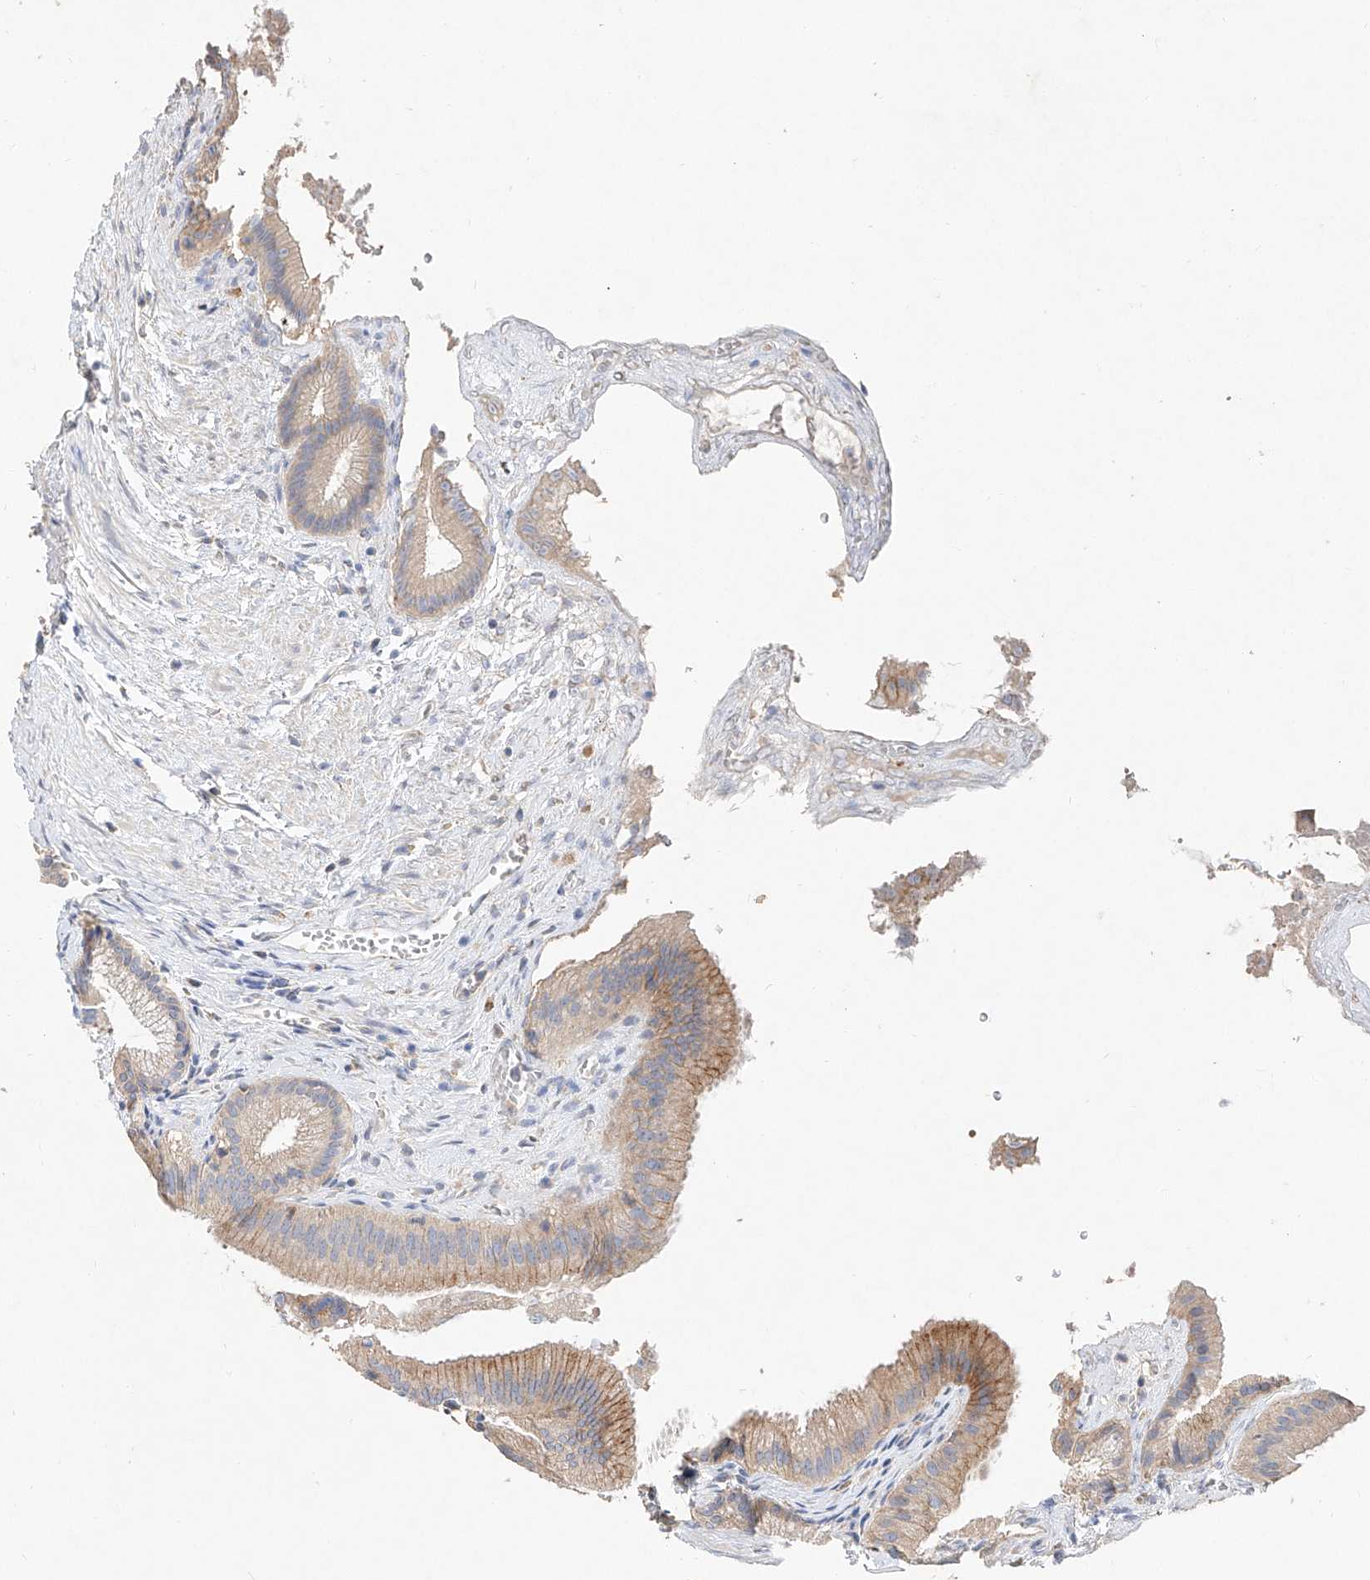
{"staining": {"intensity": "strong", "quantity": "25%-75%", "location": "cytoplasmic/membranous"}, "tissue": "gallbladder", "cell_type": "Glandular cells", "image_type": "normal", "snomed": [{"axis": "morphology", "description": "Normal tissue, NOS"}, {"axis": "topography", "description": "Gallbladder"}], "caption": "Benign gallbladder reveals strong cytoplasmic/membranous expression in approximately 25%-75% of glandular cells, visualized by immunohistochemistry.", "gene": "AMD1", "patient": {"sex": "male", "age": 55}}